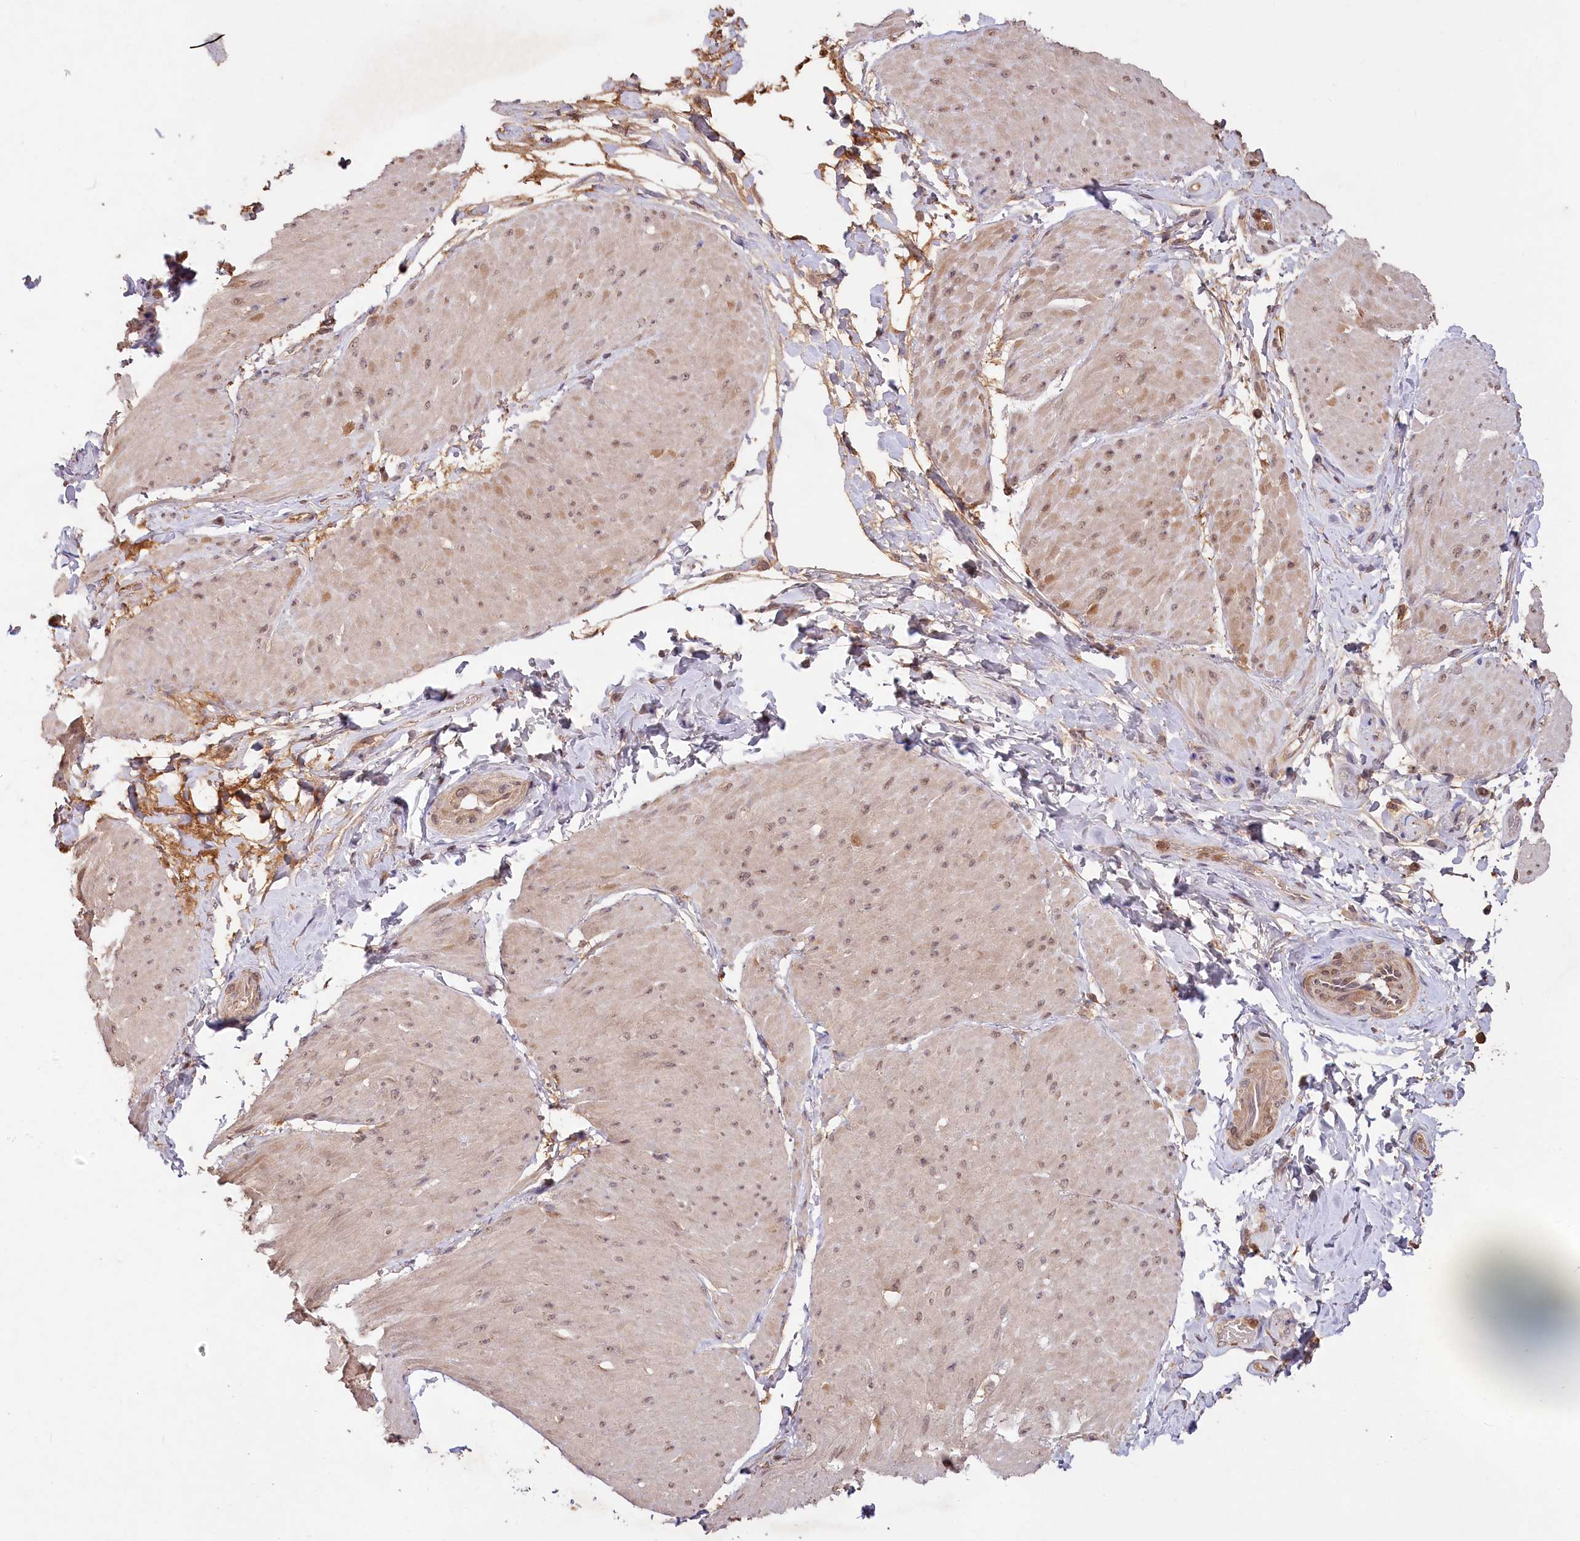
{"staining": {"intensity": "weak", "quantity": "25%-75%", "location": "nuclear"}, "tissue": "smooth muscle", "cell_type": "Smooth muscle cells", "image_type": "normal", "snomed": [{"axis": "morphology", "description": "Urothelial carcinoma, High grade"}, {"axis": "topography", "description": "Urinary bladder"}], "caption": "This photomicrograph demonstrates IHC staining of unremarkable smooth muscle, with low weak nuclear positivity in about 25%-75% of smooth muscle cells.", "gene": "IRAK1BP1", "patient": {"sex": "male", "age": 46}}